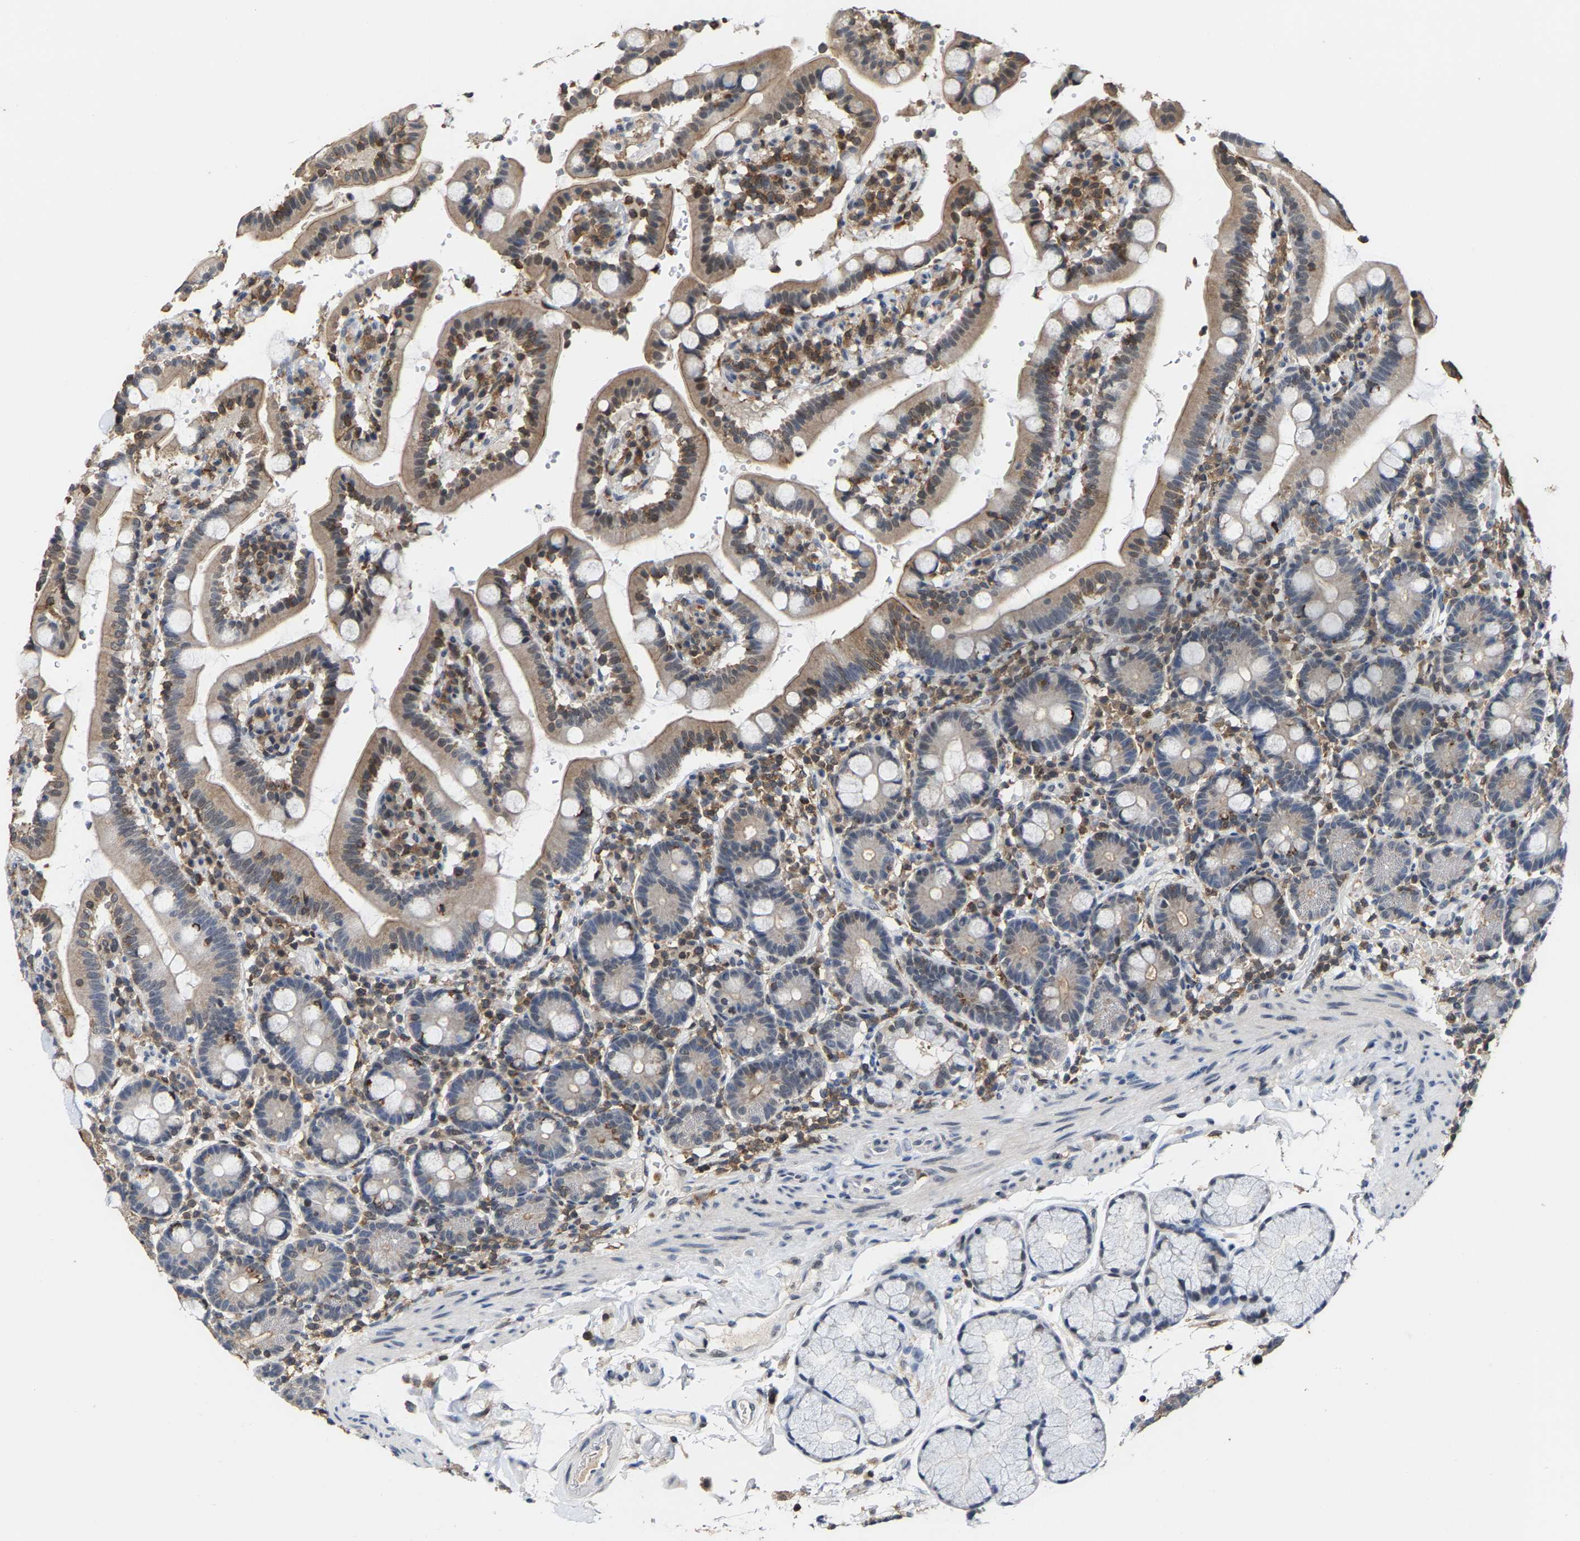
{"staining": {"intensity": "weak", "quantity": "25%-75%", "location": "cytoplasmic/membranous,nuclear"}, "tissue": "duodenum", "cell_type": "Glandular cells", "image_type": "normal", "snomed": [{"axis": "morphology", "description": "Normal tissue, NOS"}, {"axis": "topography", "description": "Small intestine, NOS"}], "caption": "This histopathology image displays unremarkable duodenum stained with IHC to label a protein in brown. The cytoplasmic/membranous,nuclear of glandular cells show weak positivity for the protein. Nuclei are counter-stained blue.", "gene": "FGD3", "patient": {"sex": "female", "age": 71}}